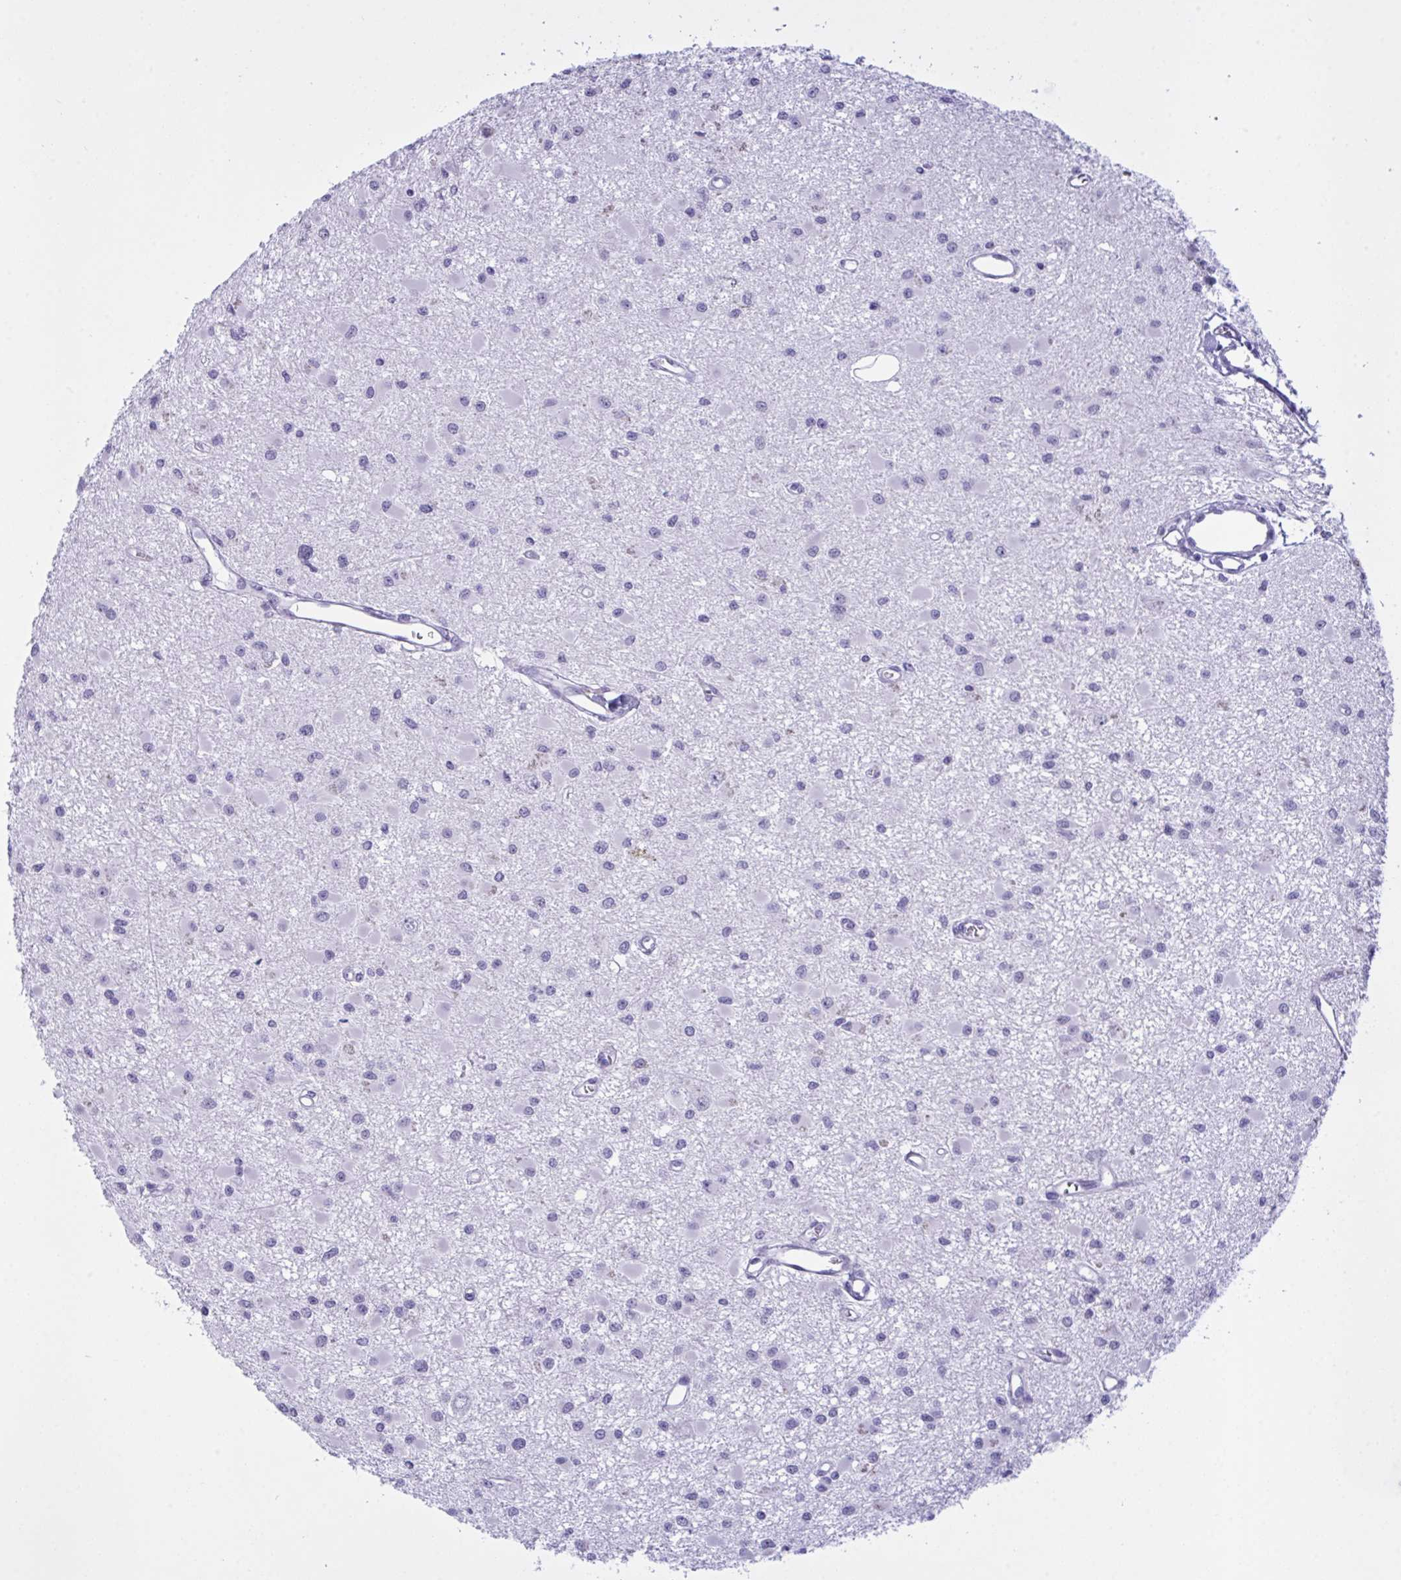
{"staining": {"intensity": "negative", "quantity": "none", "location": "none"}, "tissue": "glioma", "cell_type": "Tumor cells", "image_type": "cancer", "snomed": [{"axis": "morphology", "description": "Glioma, malignant, High grade"}, {"axis": "topography", "description": "Brain"}], "caption": "Glioma was stained to show a protein in brown. There is no significant staining in tumor cells.", "gene": "ELN", "patient": {"sex": "male", "age": 54}}